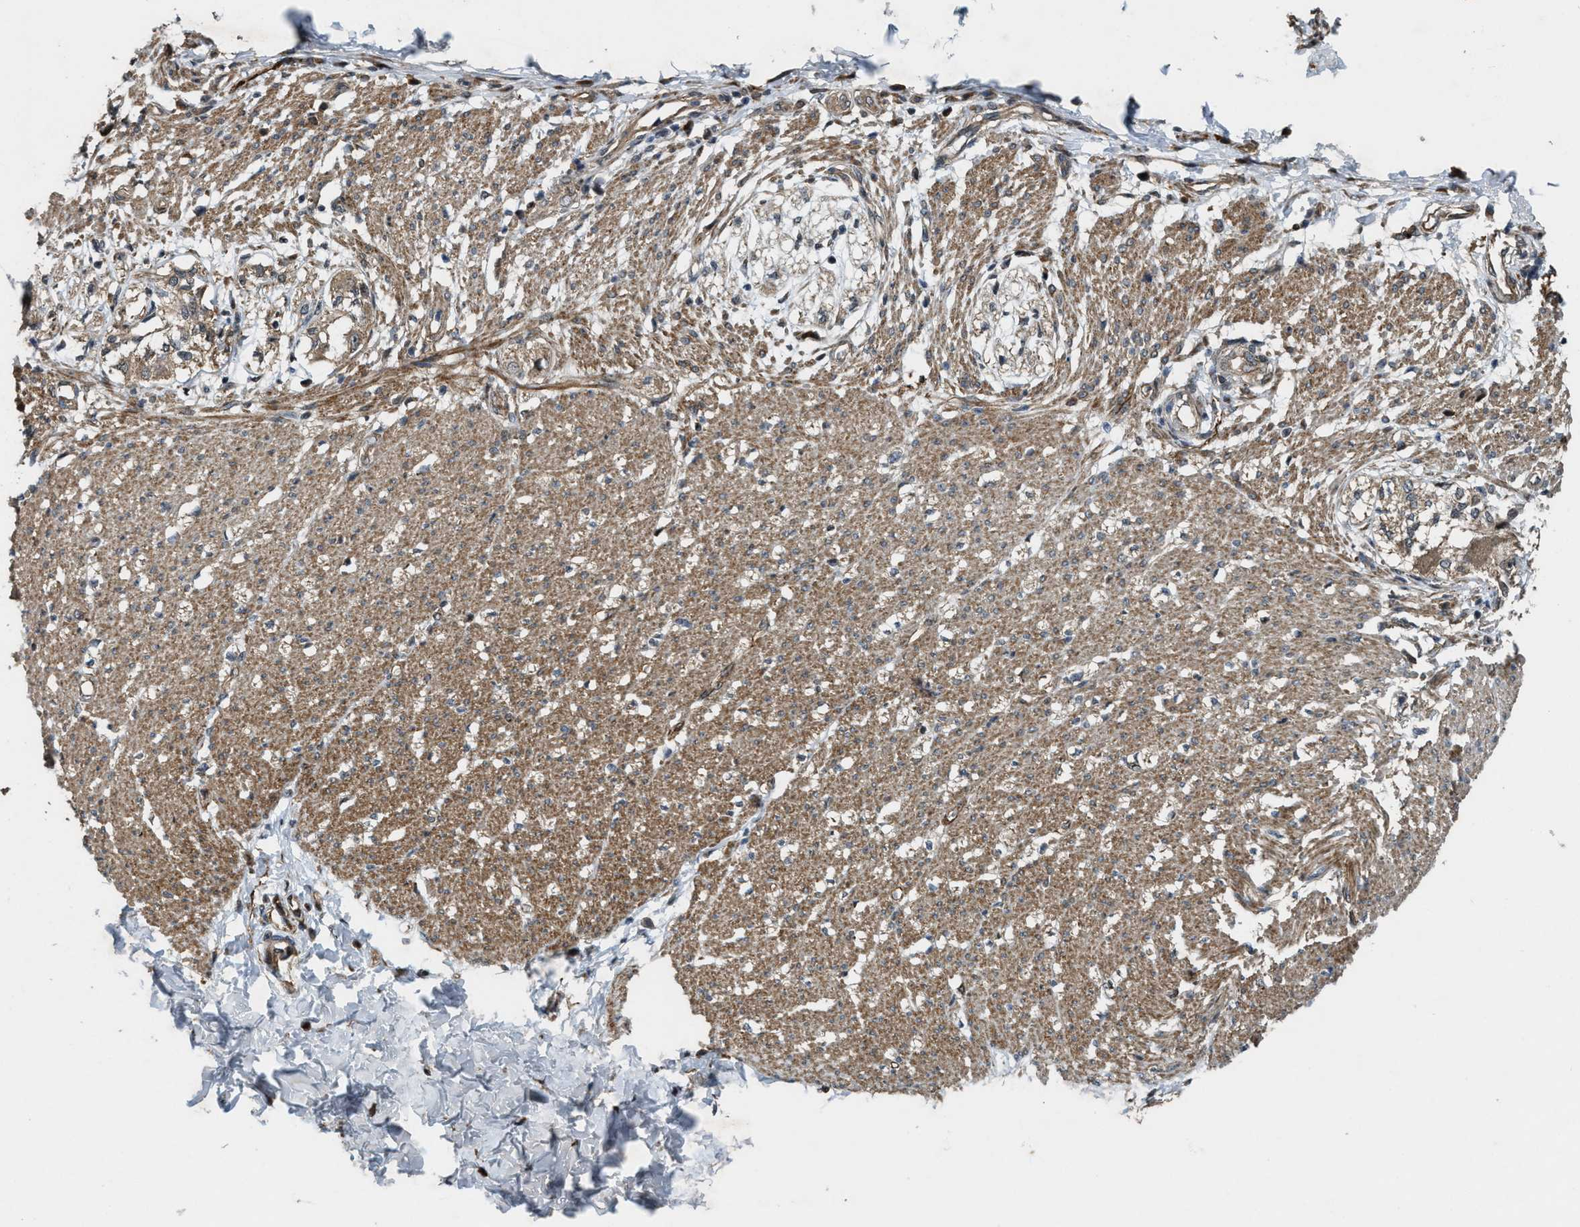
{"staining": {"intensity": "moderate", "quantity": ">75%", "location": "cytoplasmic/membranous"}, "tissue": "smooth muscle", "cell_type": "Smooth muscle cells", "image_type": "normal", "snomed": [{"axis": "morphology", "description": "Normal tissue, NOS"}, {"axis": "morphology", "description": "Adenocarcinoma, NOS"}, {"axis": "topography", "description": "Colon"}, {"axis": "topography", "description": "Peripheral nerve tissue"}], "caption": "This photomicrograph reveals IHC staining of normal smooth muscle, with medium moderate cytoplasmic/membranous positivity in approximately >75% of smooth muscle cells.", "gene": "LRRC72", "patient": {"sex": "male", "age": 14}}